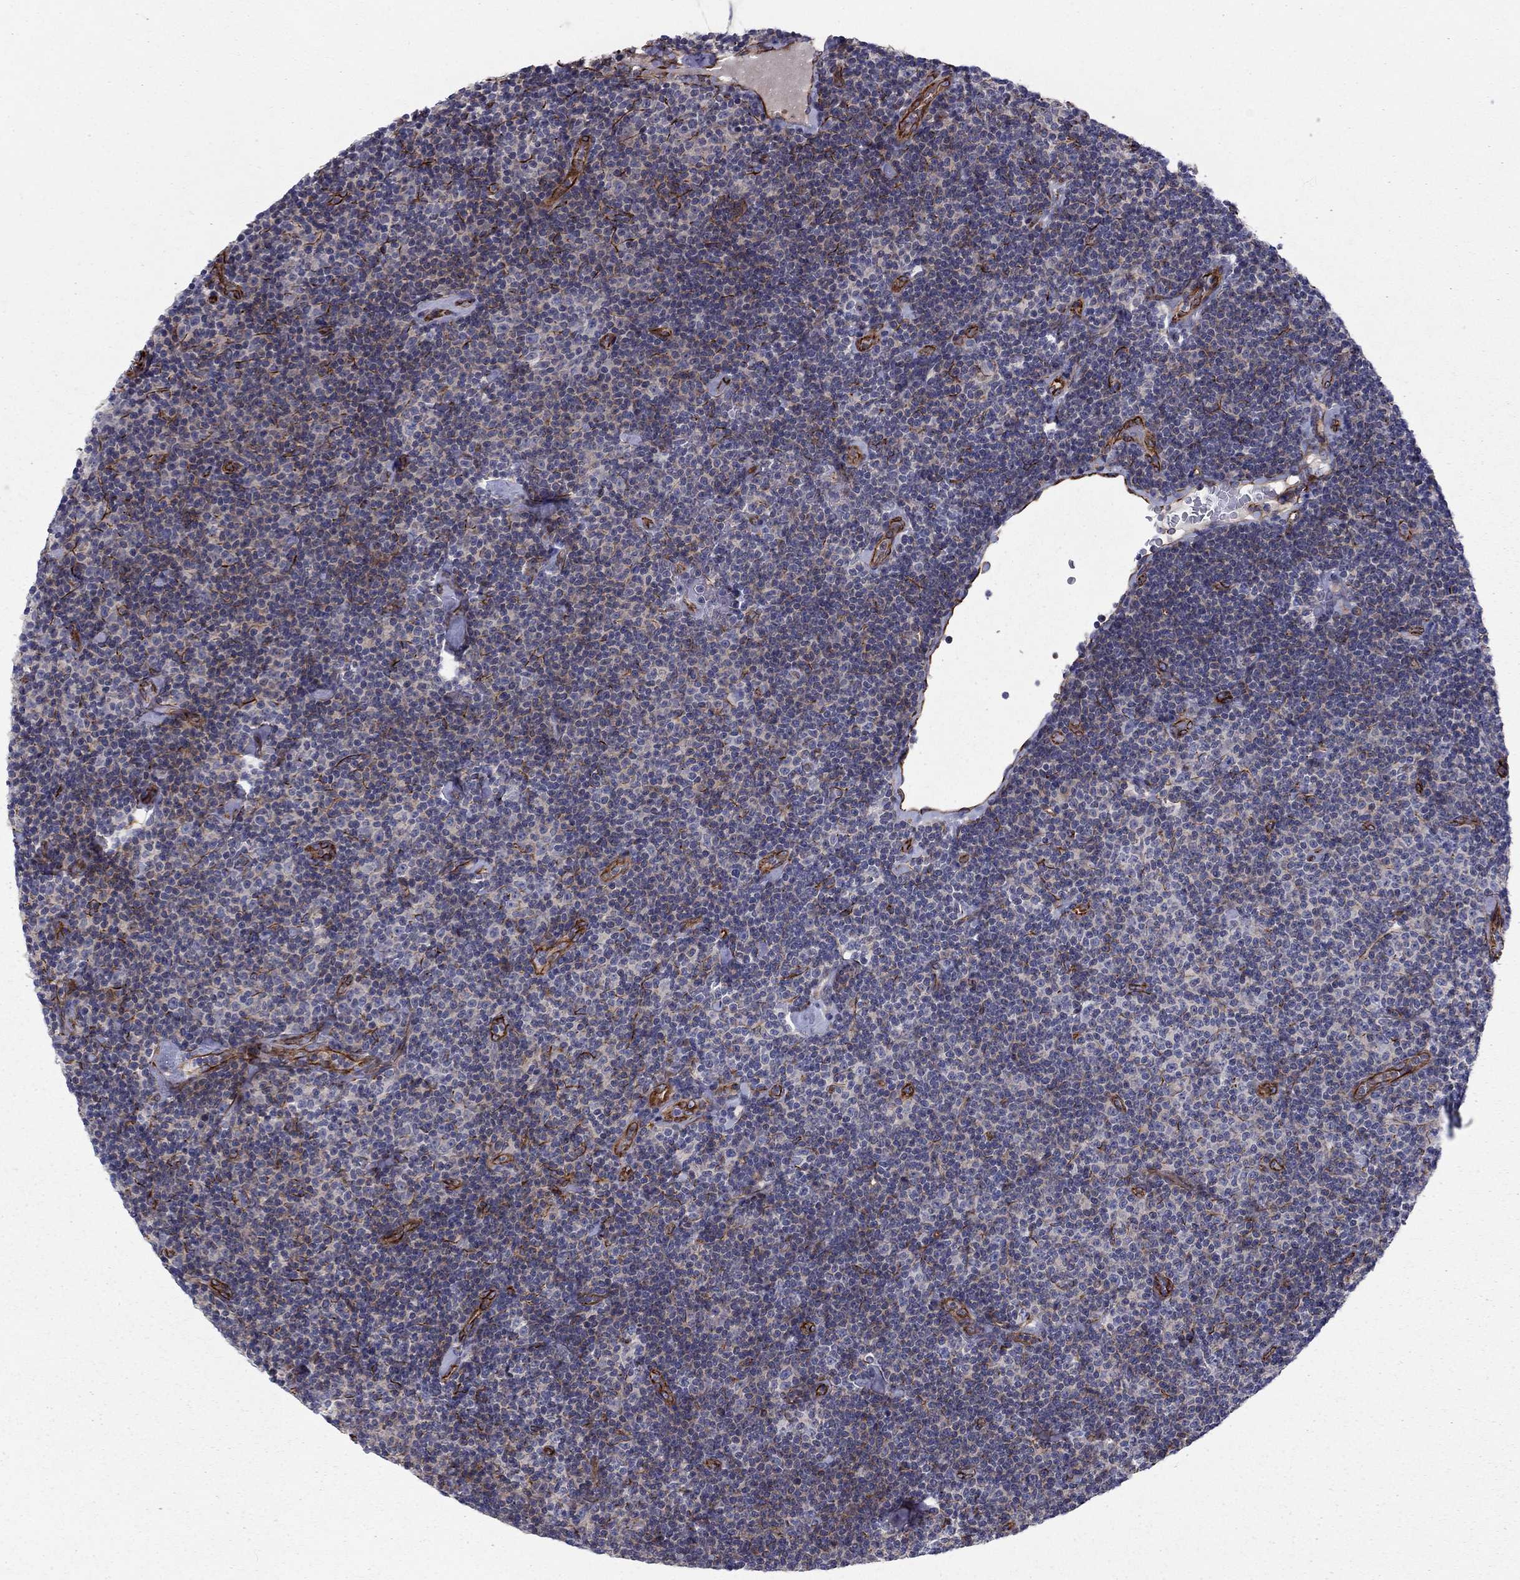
{"staining": {"intensity": "negative", "quantity": "none", "location": "none"}, "tissue": "lymphoma", "cell_type": "Tumor cells", "image_type": "cancer", "snomed": [{"axis": "morphology", "description": "Malignant lymphoma, non-Hodgkin's type, Low grade"}, {"axis": "topography", "description": "Lymph node"}], "caption": "An IHC histopathology image of lymphoma is shown. There is no staining in tumor cells of lymphoma.", "gene": "CLSTN1", "patient": {"sex": "male", "age": 81}}